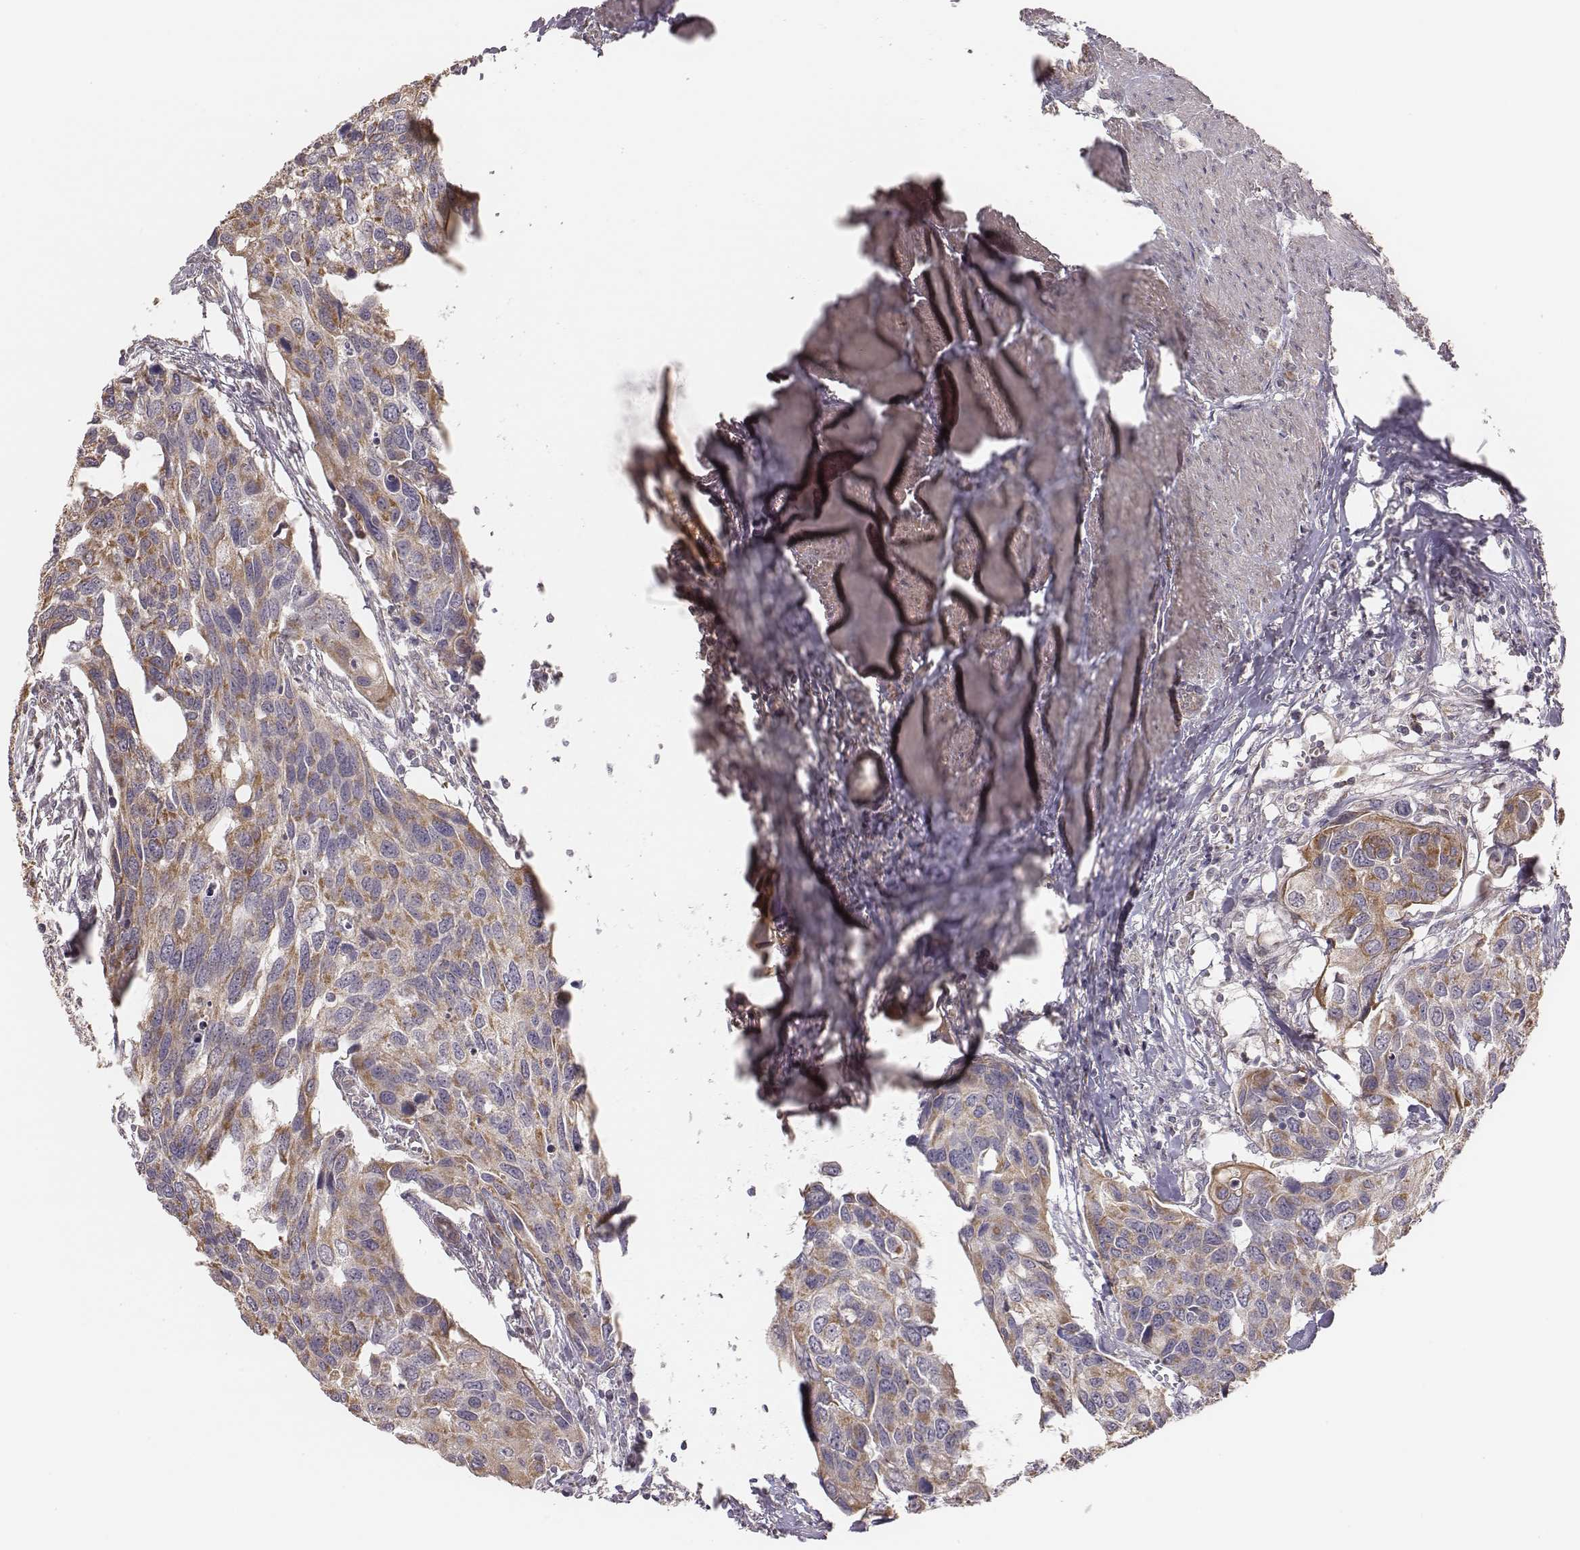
{"staining": {"intensity": "weak", "quantity": ">75%", "location": "cytoplasmic/membranous"}, "tissue": "urothelial cancer", "cell_type": "Tumor cells", "image_type": "cancer", "snomed": [{"axis": "morphology", "description": "Urothelial carcinoma, High grade"}, {"axis": "topography", "description": "Urinary bladder"}], "caption": "This is an image of IHC staining of high-grade urothelial carcinoma, which shows weak staining in the cytoplasmic/membranous of tumor cells.", "gene": "HAVCR1", "patient": {"sex": "male", "age": 60}}